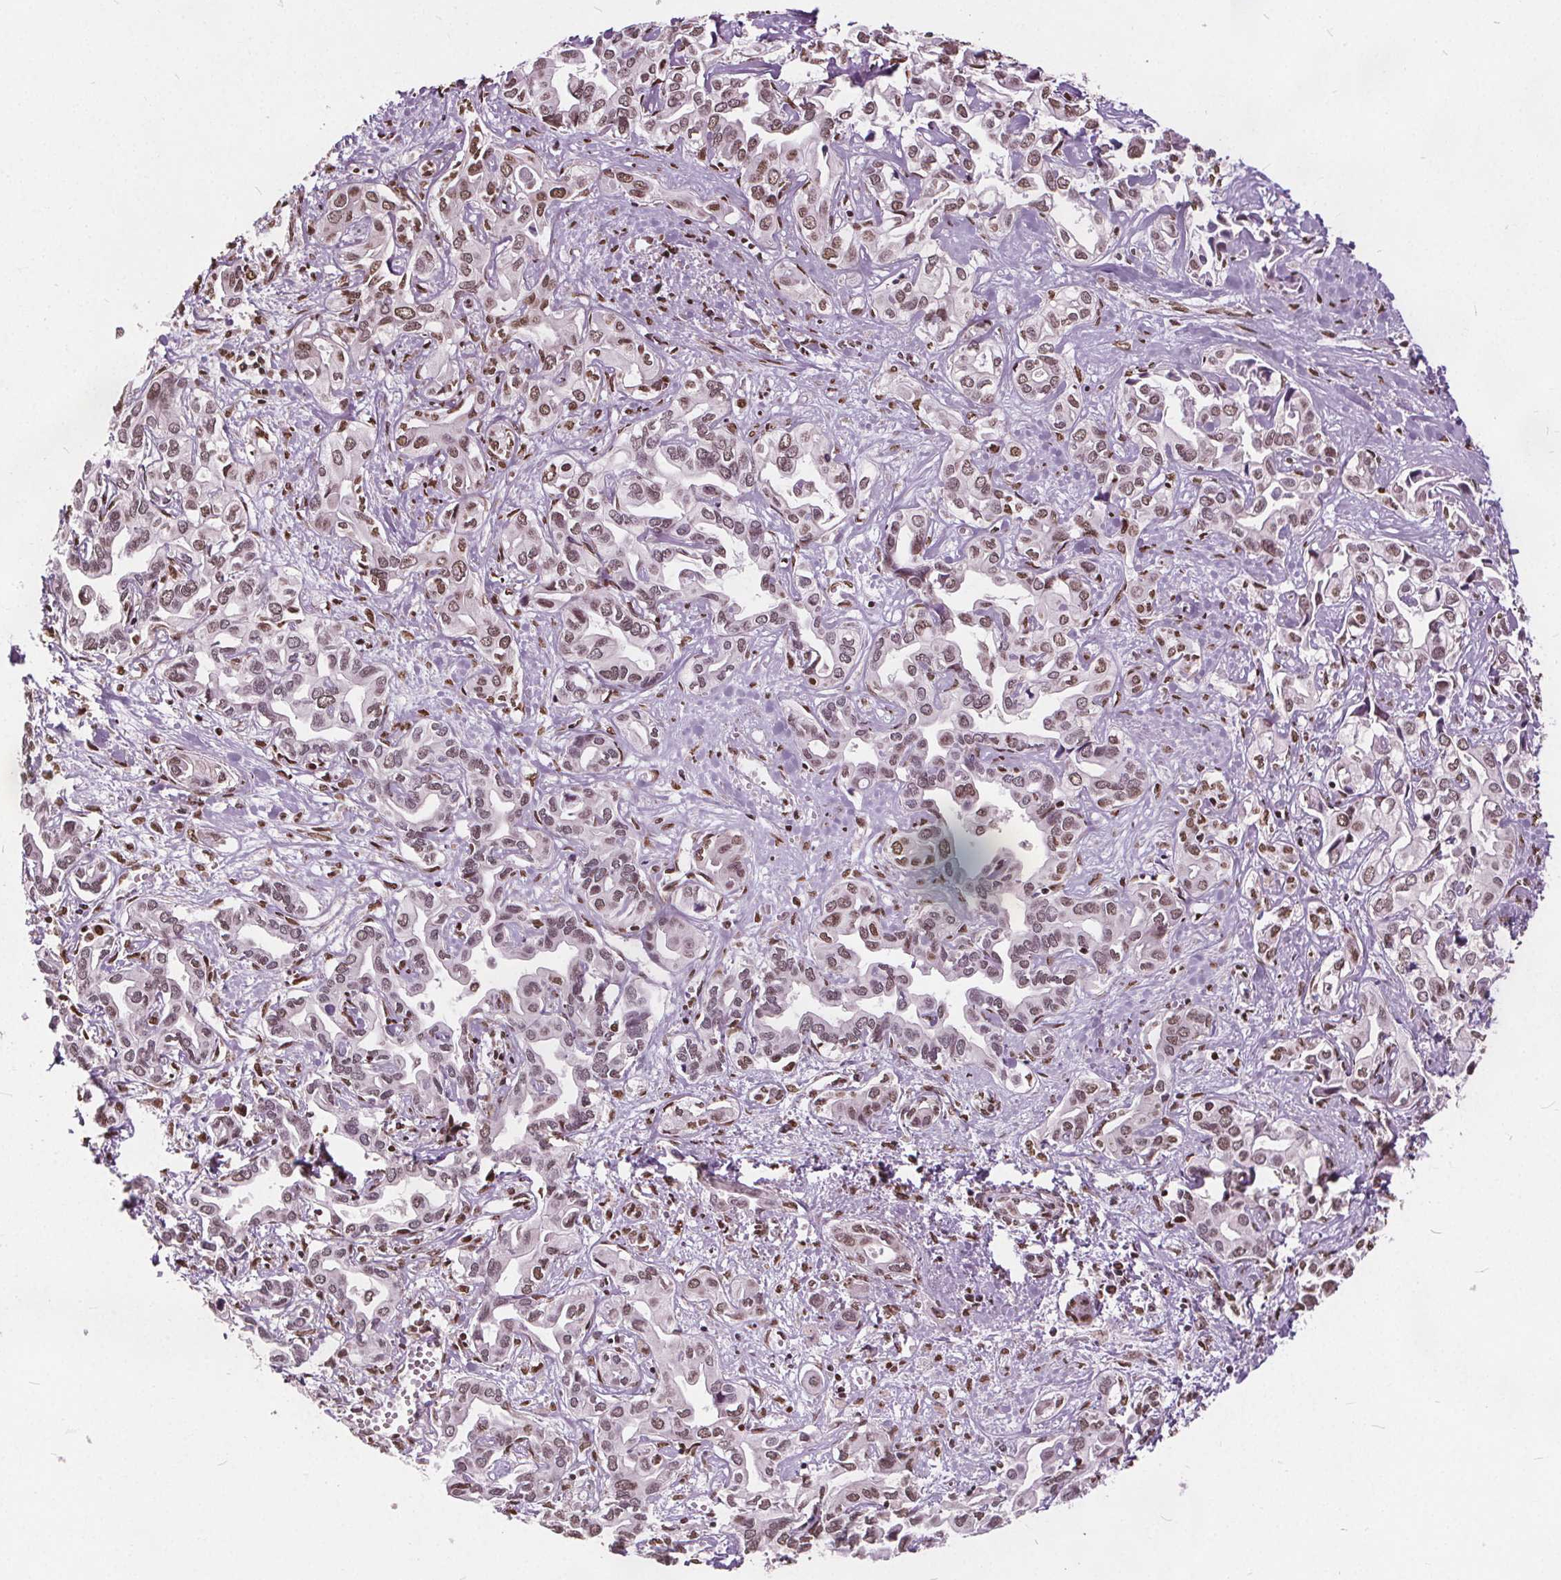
{"staining": {"intensity": "moderate", "quantity": "25%-75%", "location": "nuclear"}, "tissue": "liver cancer", "cell_type": "Tumor cells", "image_type": "cancer", "snomed": [{"axis": "morphology", "description": "Cholangiocarcinoma"}, {"axis": "topography", "description": "Liver"}], "caption": "Tumor cells display moderate nuclear staining in about 25%-75% of cells in cholangiocarcinoma (liver).", "gene": "ISLR2", "patient": {"sex": "female", "age": 64}}